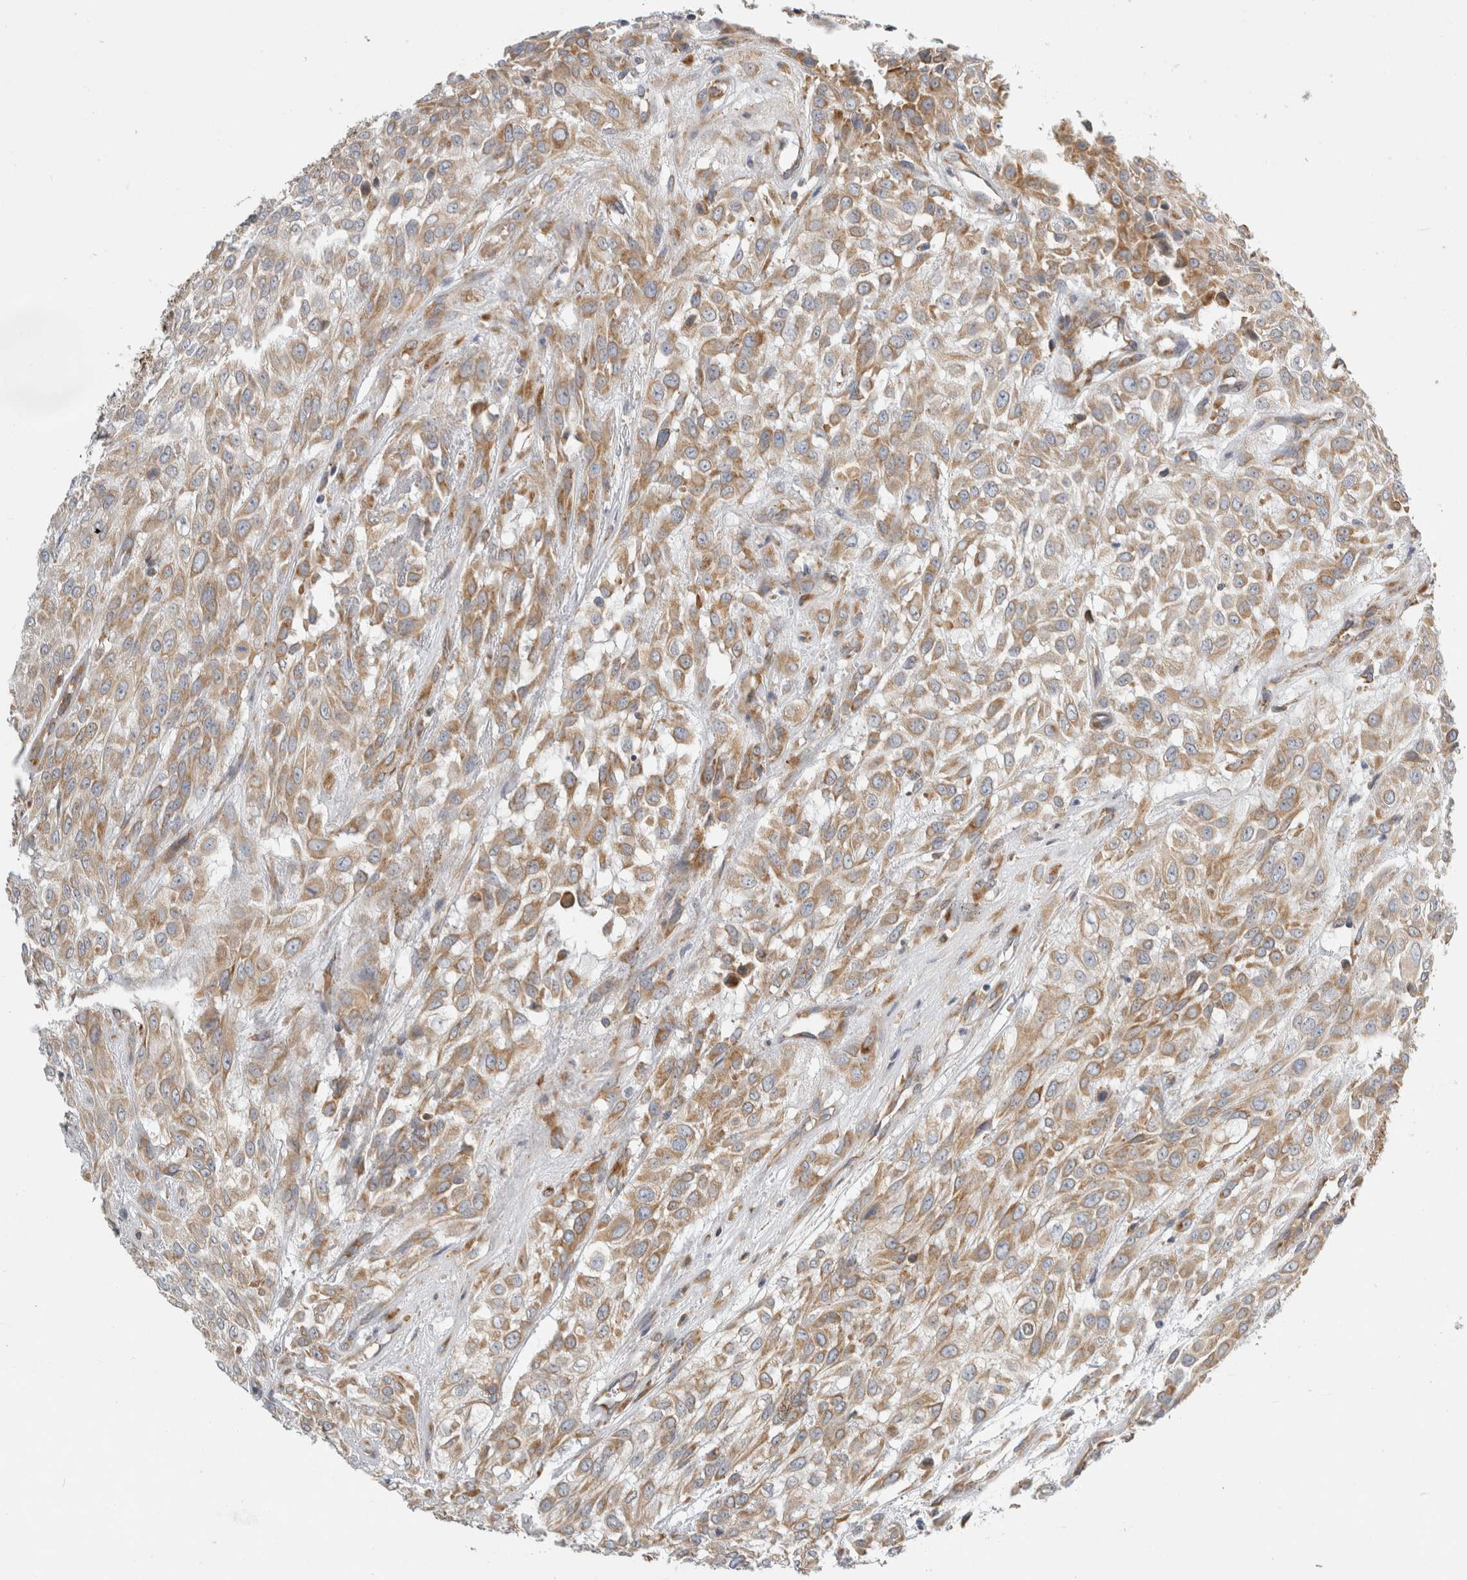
{"staining": {"intensity": "moderate", "quantity": ">75%", "location": "cytoplasmic/membranous"}, "tissue": "urothelial cancer", "cell_type": "Tumor cells", "image_type": "cancer", "snomed": [{"axis": "morphology", "description": "Urothelial carcinoma, High grade"}, {"axis": "topography", "description": "Urinary bladder"}], "caption": "Urothelial cancer tissue exhibits moderate cytoplasmic/membranous expression in approximately >75% of tumor cells (Brightfield microscopy of DAB IHC at high magnification).", "gene": "RPN2", "patient": {"sex": "male", "age": 57}}